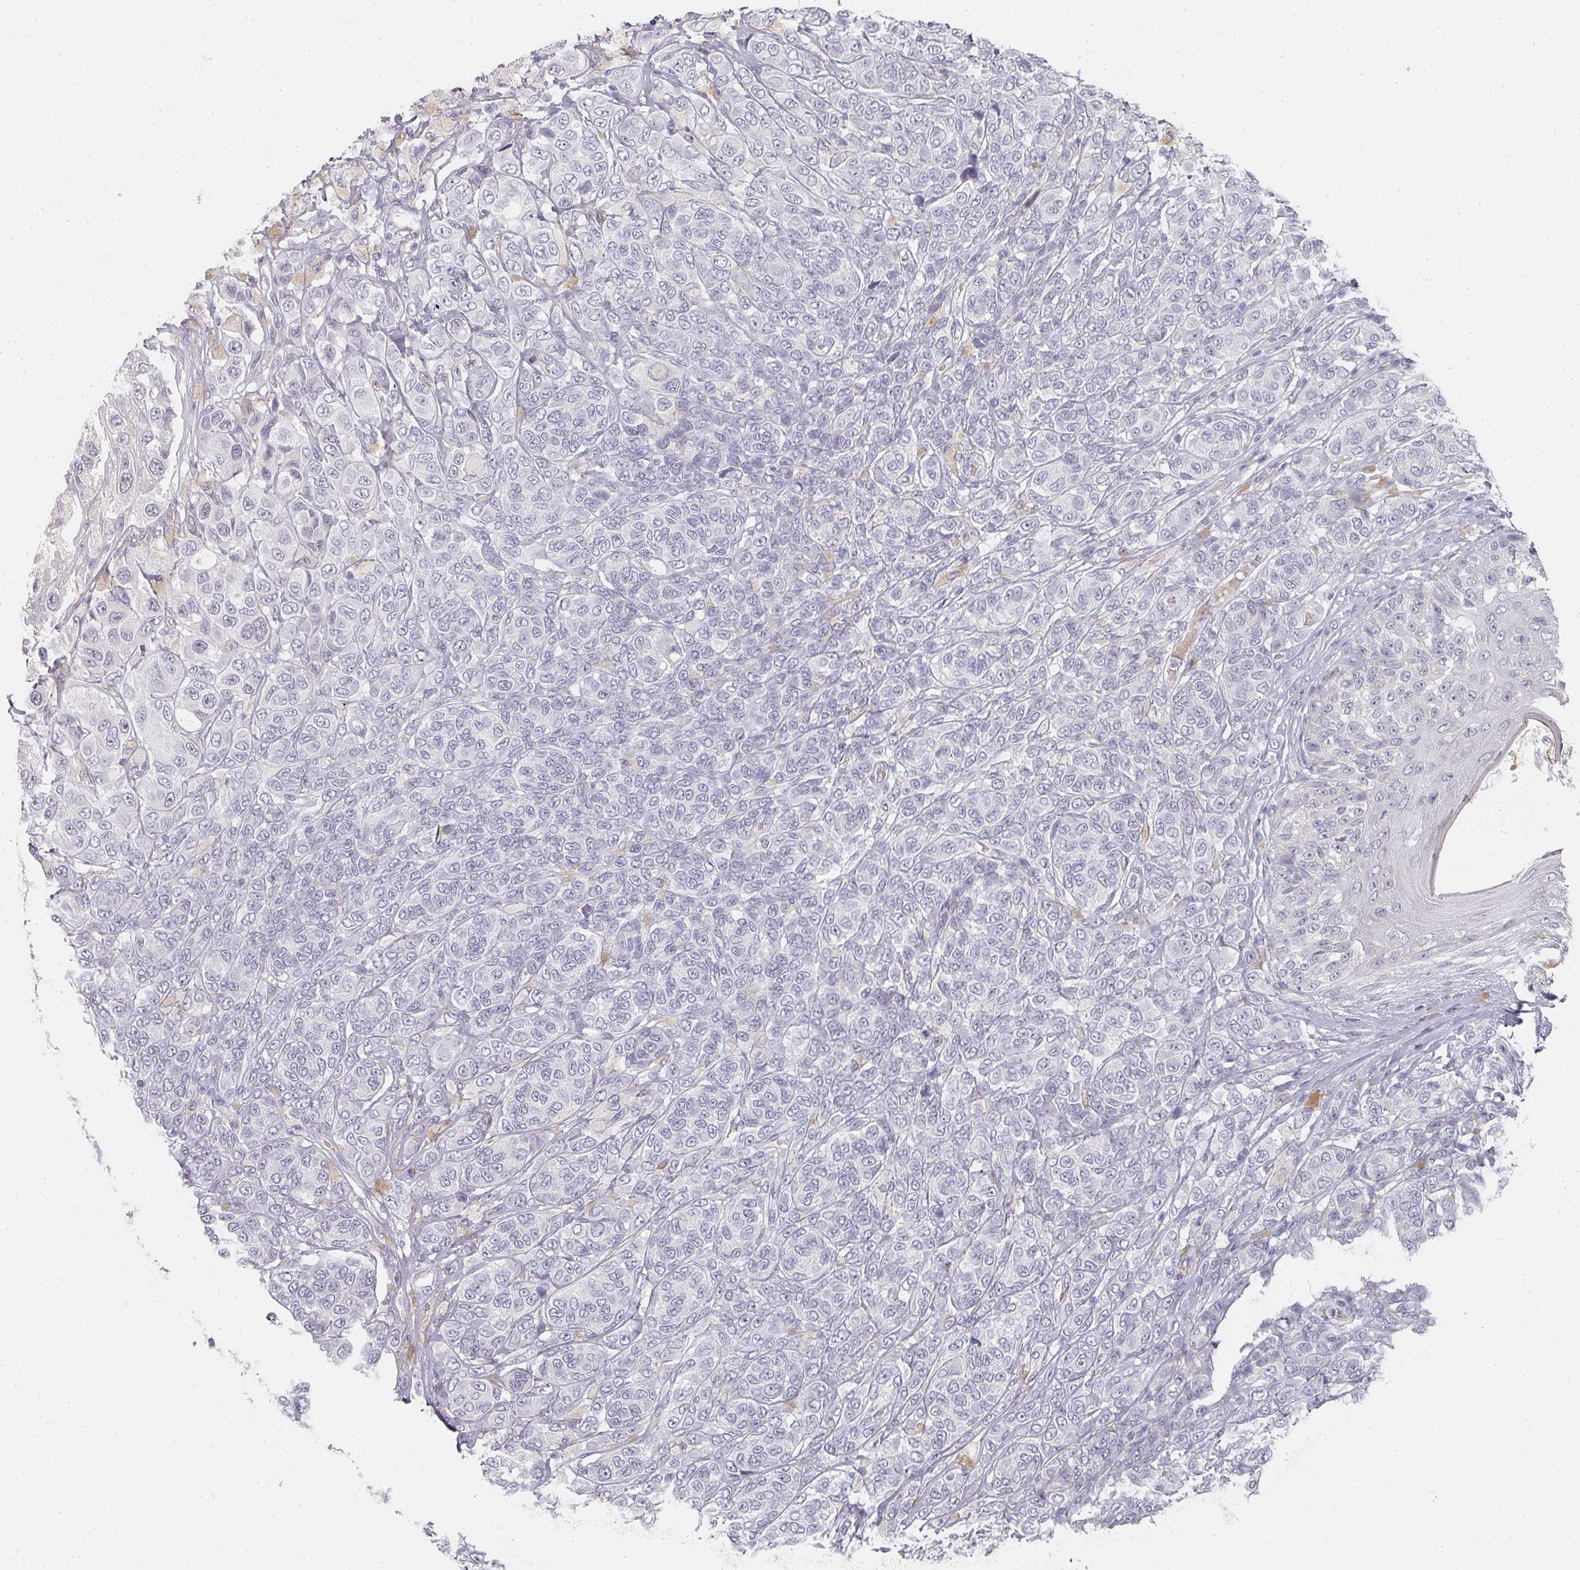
{"staining": {"intensity": "negative", "quantity": "none", "location": "none"}, "tissue": "melanoma", "cell_type": "Tumor cells", "image_type": "cancer", "snomed": [{"axis": "morphology", "description": "Malignant melanoma, NOS"}, {"axis": "topography", "description": "Skin"}], "caption": "Malignant melanoma was stained to show a protein in brown. There is no significant staining in tumor cells. Brightfield microscopy of IHC stained with DAB (3,3'-diaminobenzidine) (brown) and hematoxylin (blue), captured at high magnification.", "gene": "SHISA2", "patient": {"sex": "male", "age": 42}}